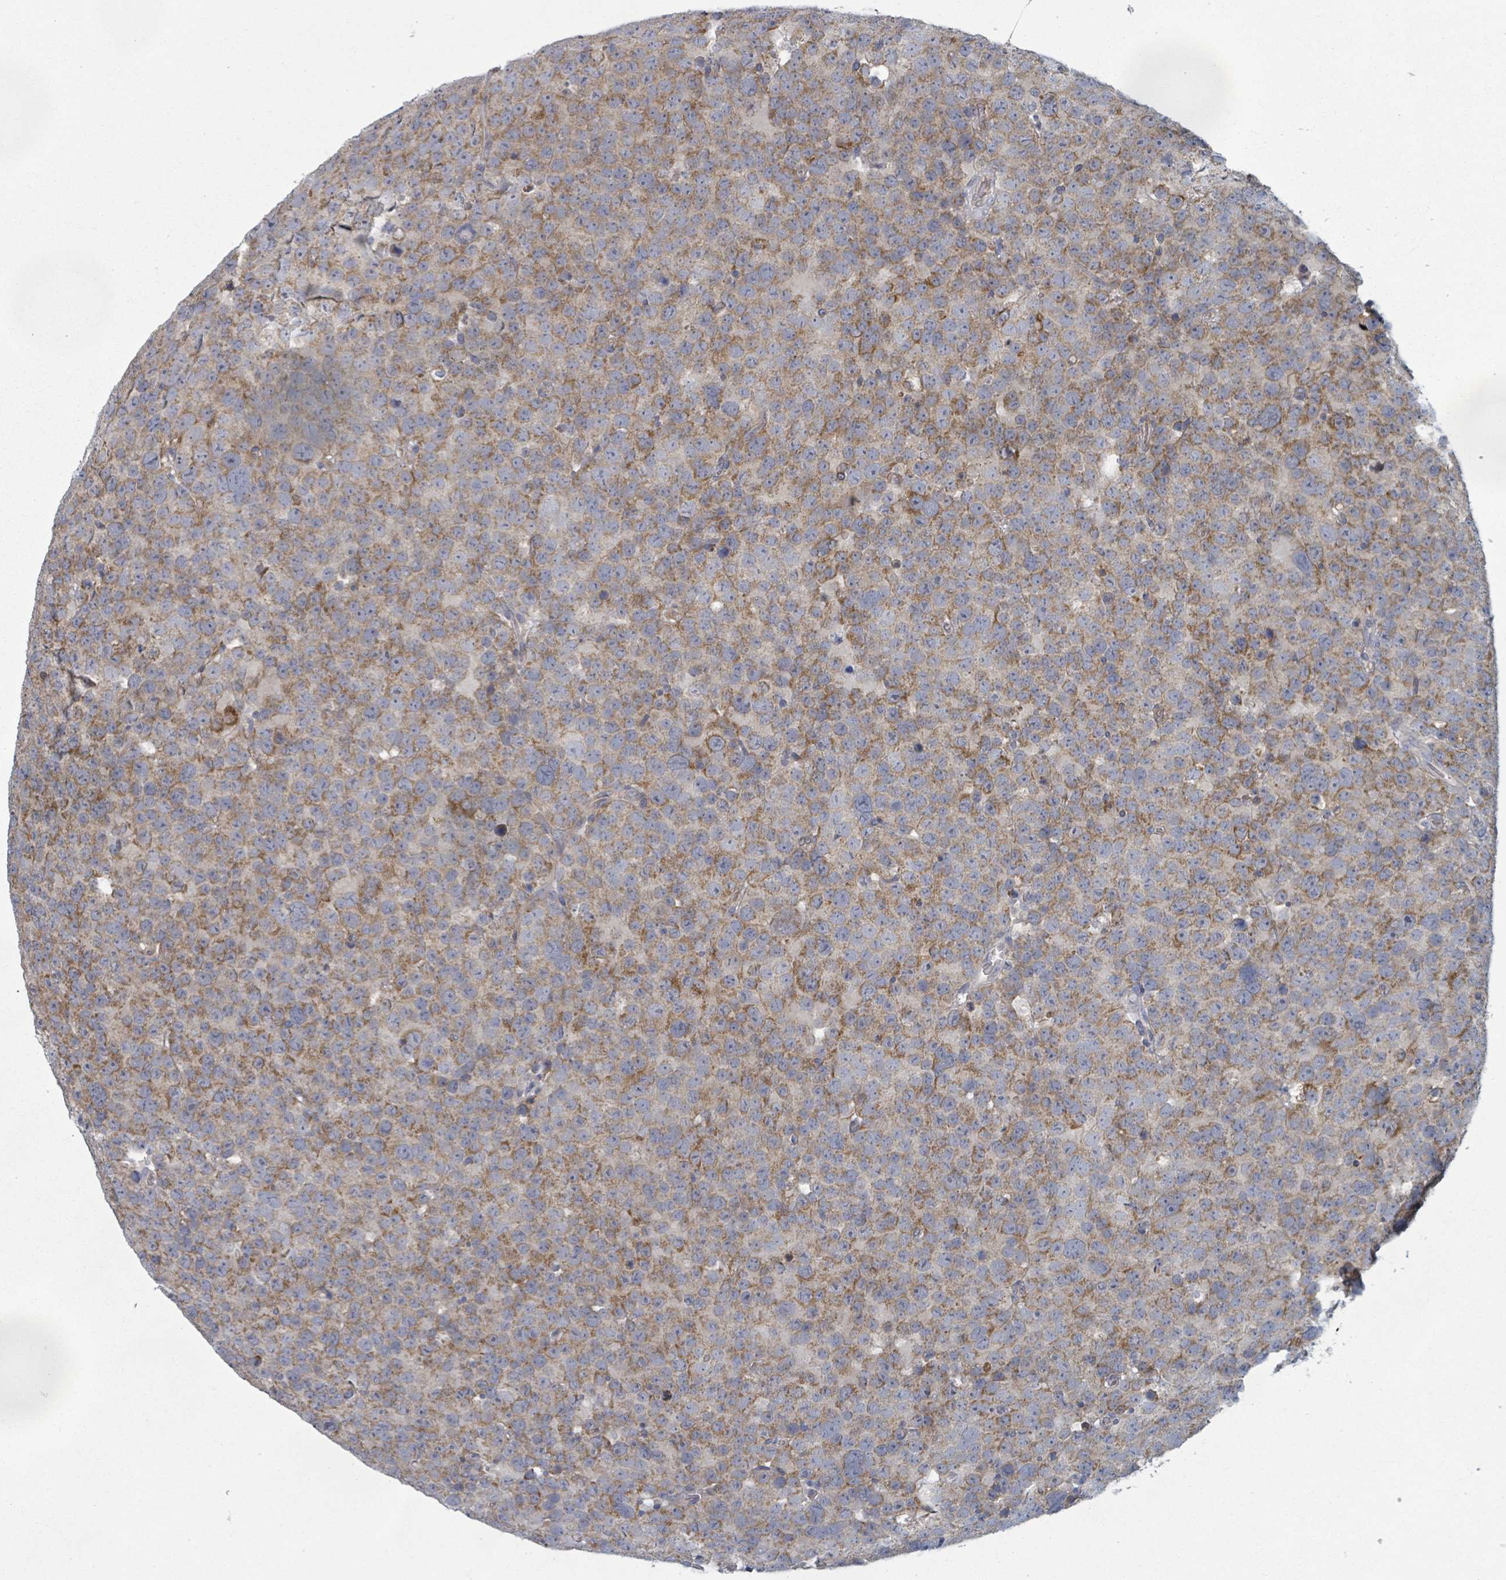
{"staining": {"intensity": "moderate", "quantity": ">75%", "location": "cytoplasmic/membranous"}, "tissue": "testis cancer", "cell_type": "Tumor cells", "image_type": "cancer", "snomed": [{"axis": "morphology", "description": "Seminoma, NOS"}, {"axis": "topography", "description": "Testis"}], "caption": "Immunohistochemical staining of testis cancer shows medium levels of moderate cytoplasmic/membranous protein staining in approximately >75% of tumor cells.", "gene": "FKBP1A", "patient": {"sex": "male", "age": 71}}